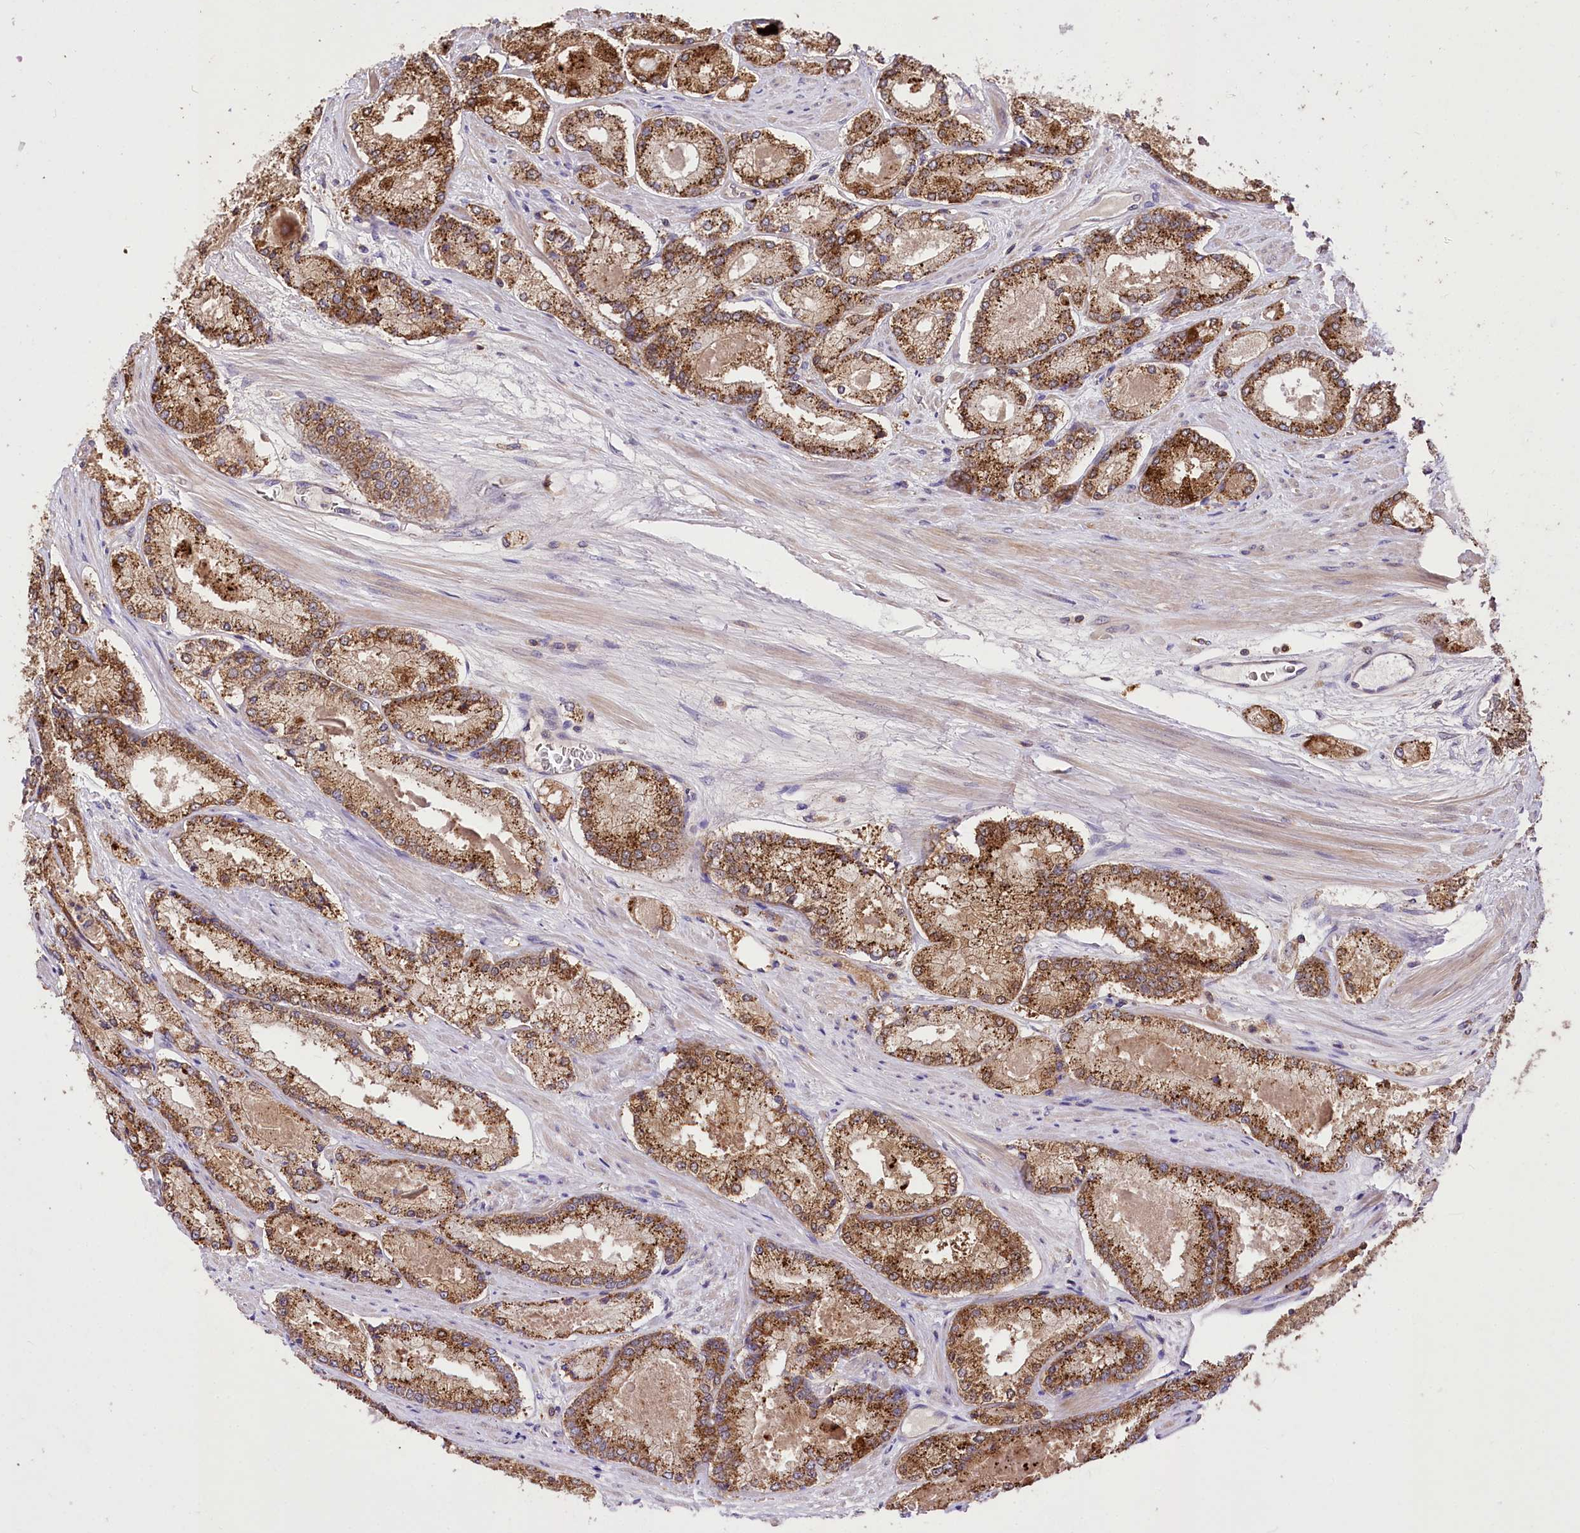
{"staining": {"intensity": "strong", "quantity": ">75%", "location": "cytoplasmic/membranous"}, "tissue": "prostate cancer", "cell_type": "Tumor cells", "image_type": "cancer", "snomed": [{"axis": "morphology", "description": "Adenocarcinoma, Low grade"}, {"axis": "topography", "description": "Prostate"}], "caption": "Immunohistochemical staining of prostate low-grade adenocarcinoma reveals high levels of strong cytoplasmic/membranous expression in approximately >75% of tumor cells. Using DAB (3,3'-diaminobenzidine) (brown) and hematoxylin (blue) stains, captured at high magnification using brightfield microscopy.", "gene": "SERGEF", "patient": {"sex": "male", "age": 74}}